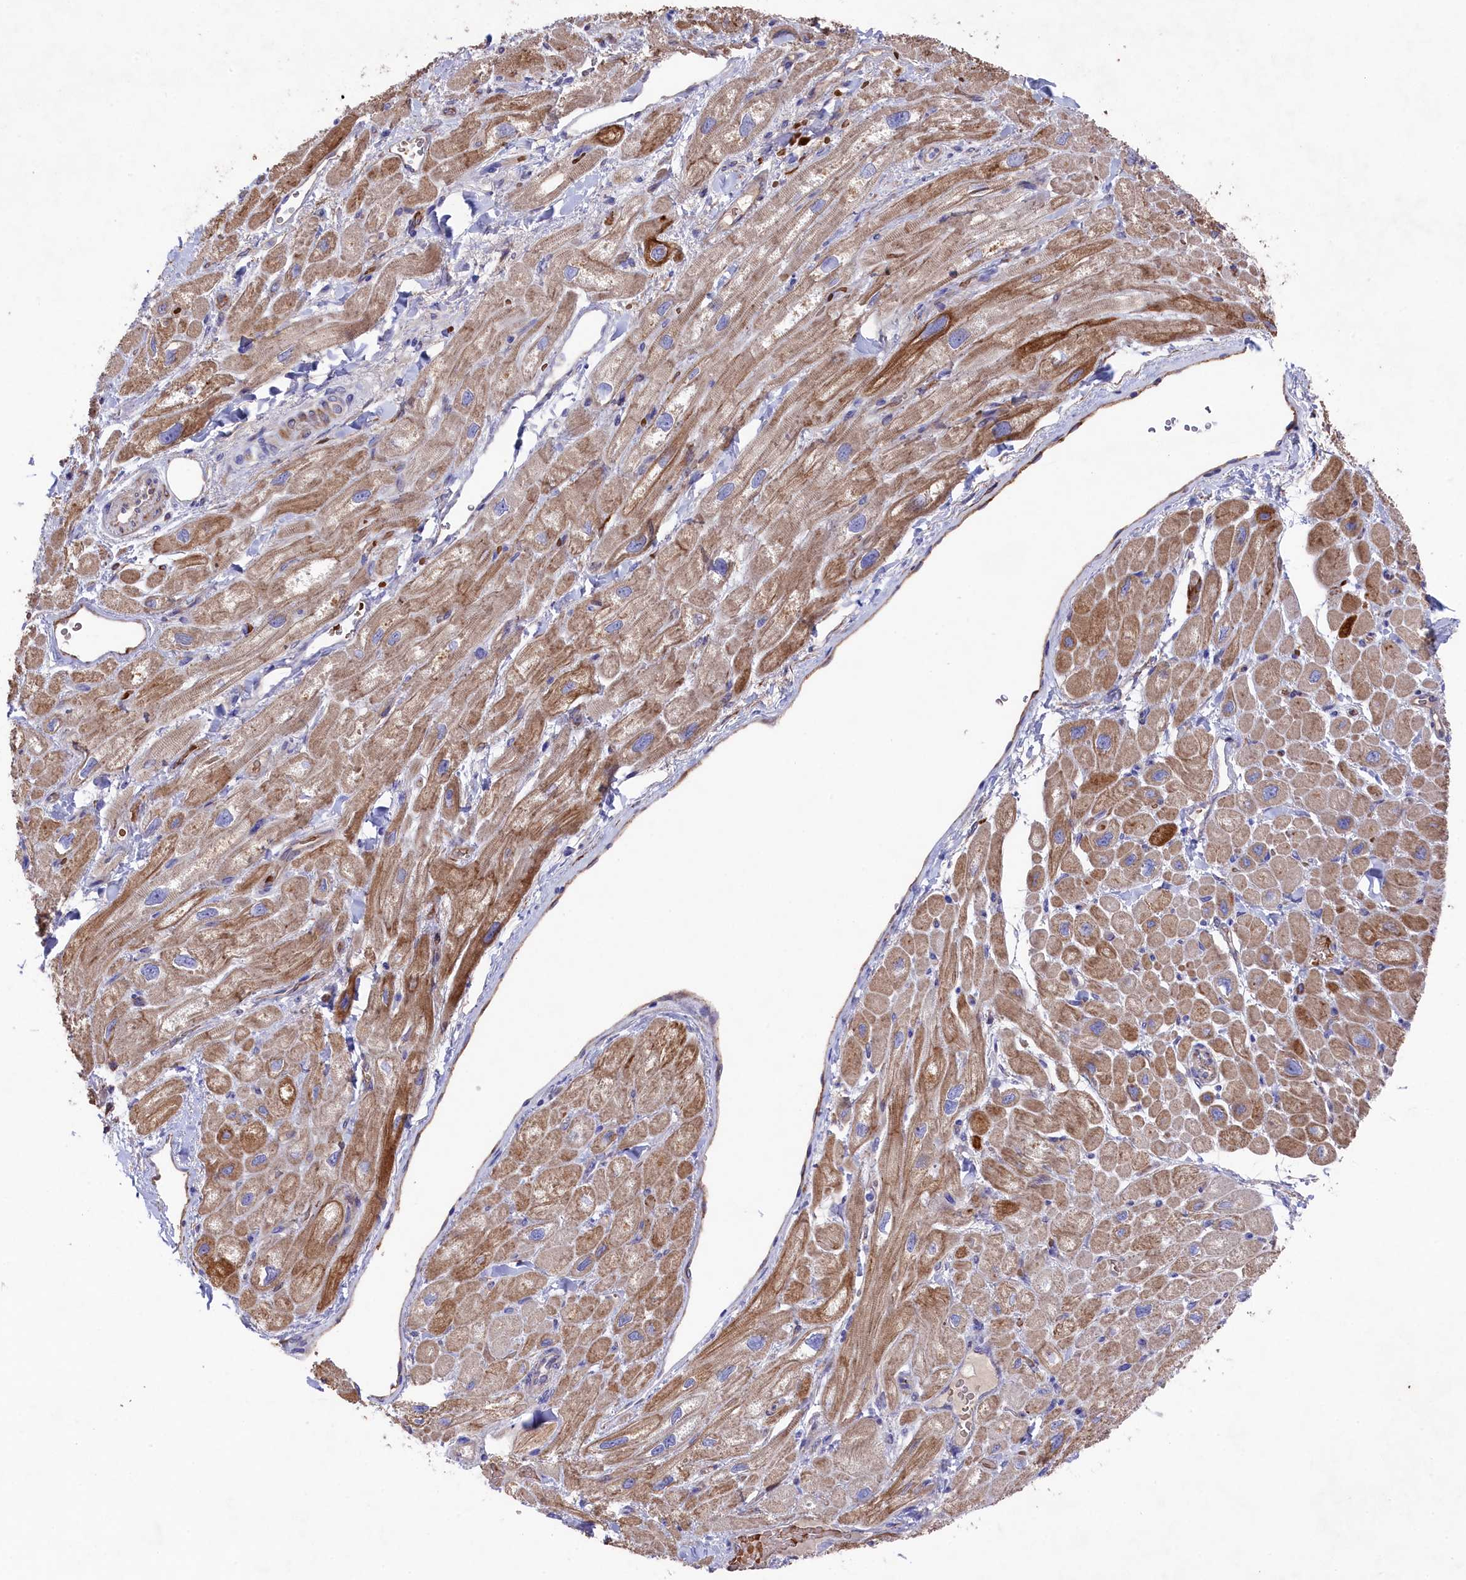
{"staining": {"intensity": "moderate", "quantity": "25%-75%", "location": "cytoplasmic/membranous"}, "tissue": "heart muscle", "cell_type": "Cardiomyocytes", "image_type": "normal", "snomed": [{"axis": "morphology", "description": "Normal tissue, NOS"}, {"axis": "topography", "description": "Heart"}], "caption": "Immunohistochemical staining of unremarkable heart muscle shows 25%-75% levels of moderate cytoplasmic/membranous protein staining in about 25%-75% of cardiomyocytes. (DAB IHC with brightfield microscopy, high magnification).", "gene": "LHFPL4", "patient": {"sex": "male", "age": 65}}